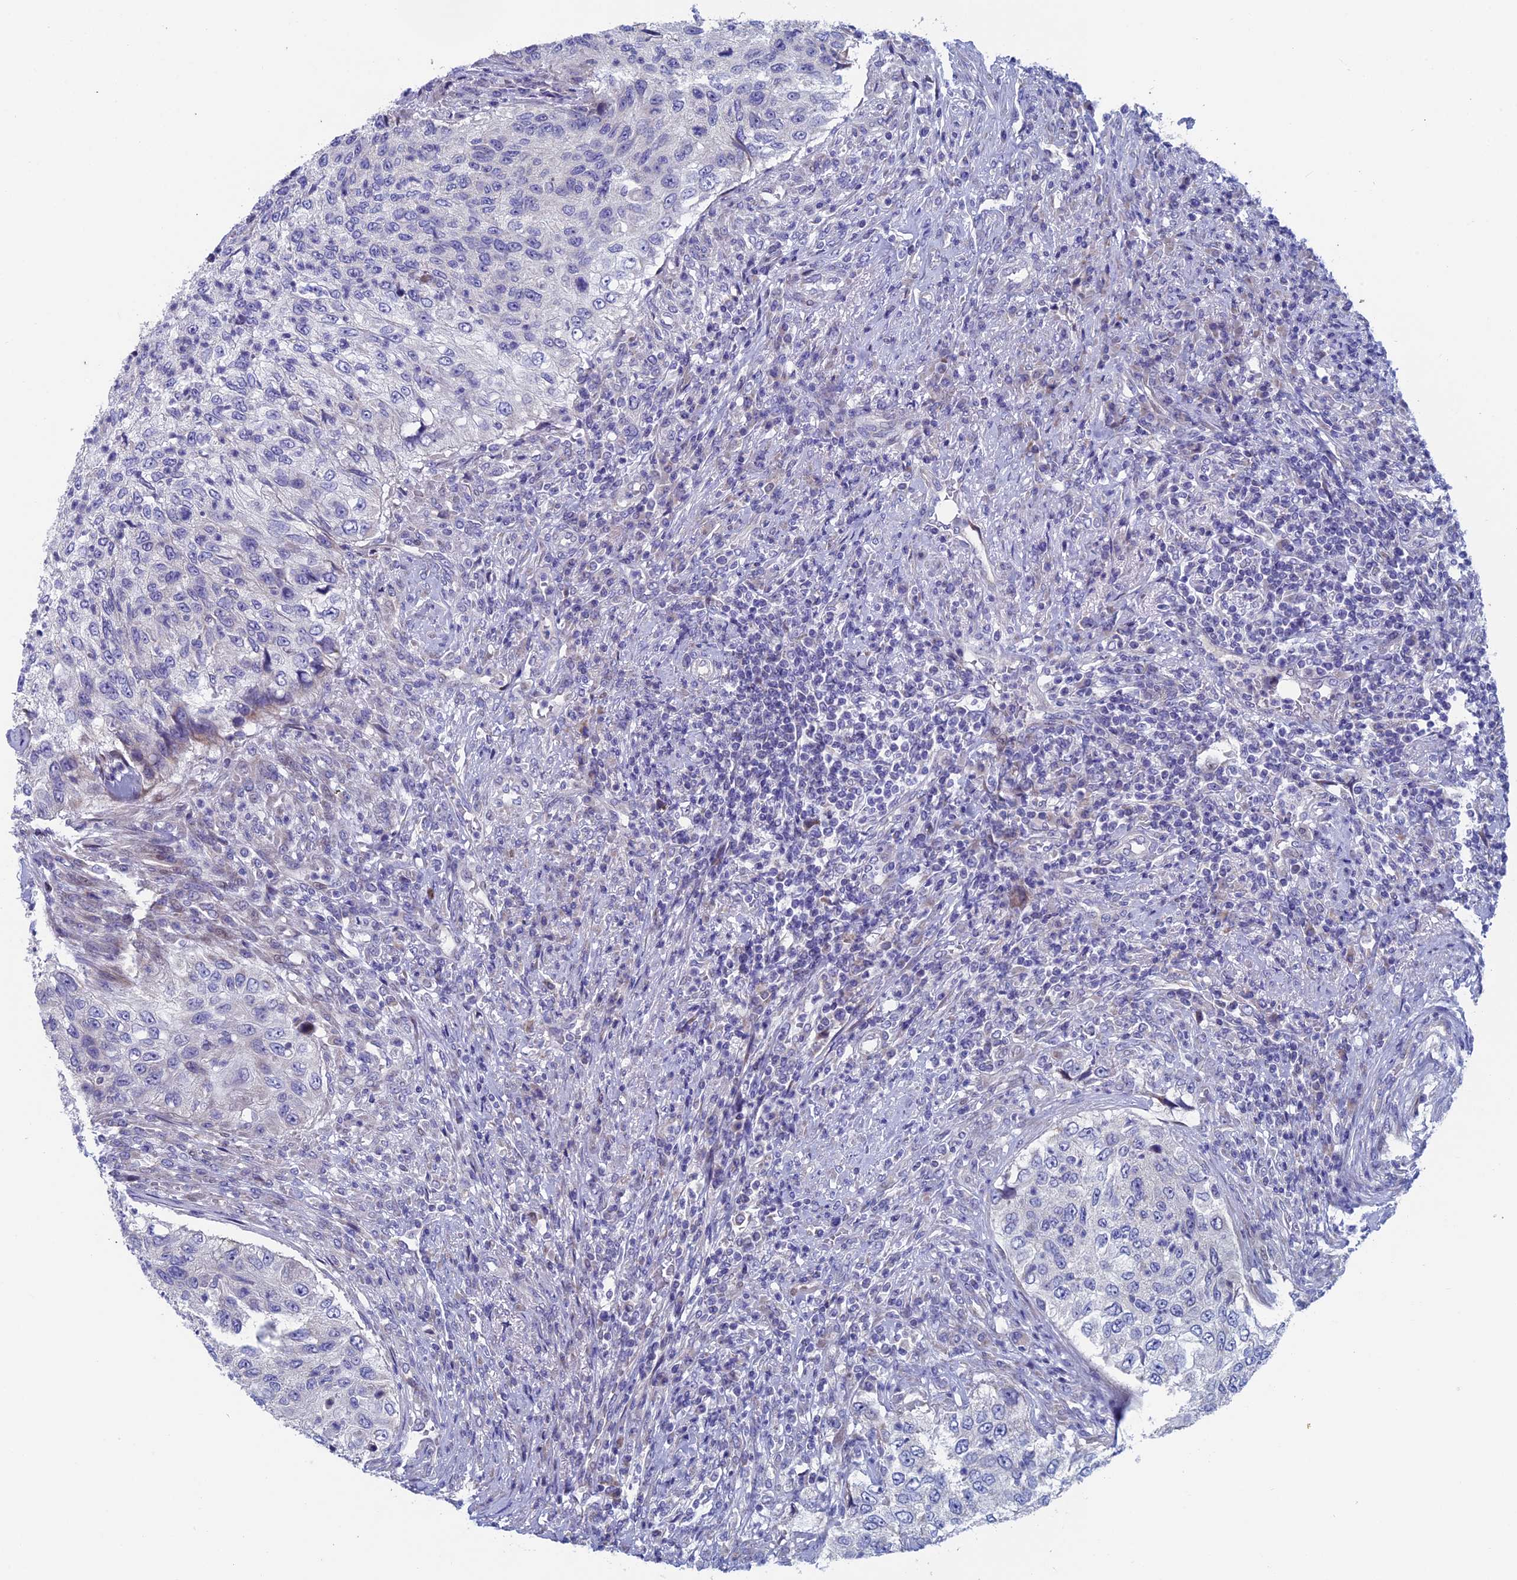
{"staining": {"intensity": "negative", "quantity": "none", "location": "none"}, "tissue": "urothelial cancer", "cell_type": "Tumor cells", "image_type": "cancer", "snomed": [{"axis": "morphology", "description": "Urothelial carcinoma, High grade"}, {"axis": "topography", "description": "Urinary bladder"}], "caption": "This is an IHC histopathology image of urothelial cancer. There is no positivity in tumor cells.", "gene": "NIBAN3", "patient": {"sex": "female", "age": 60}}